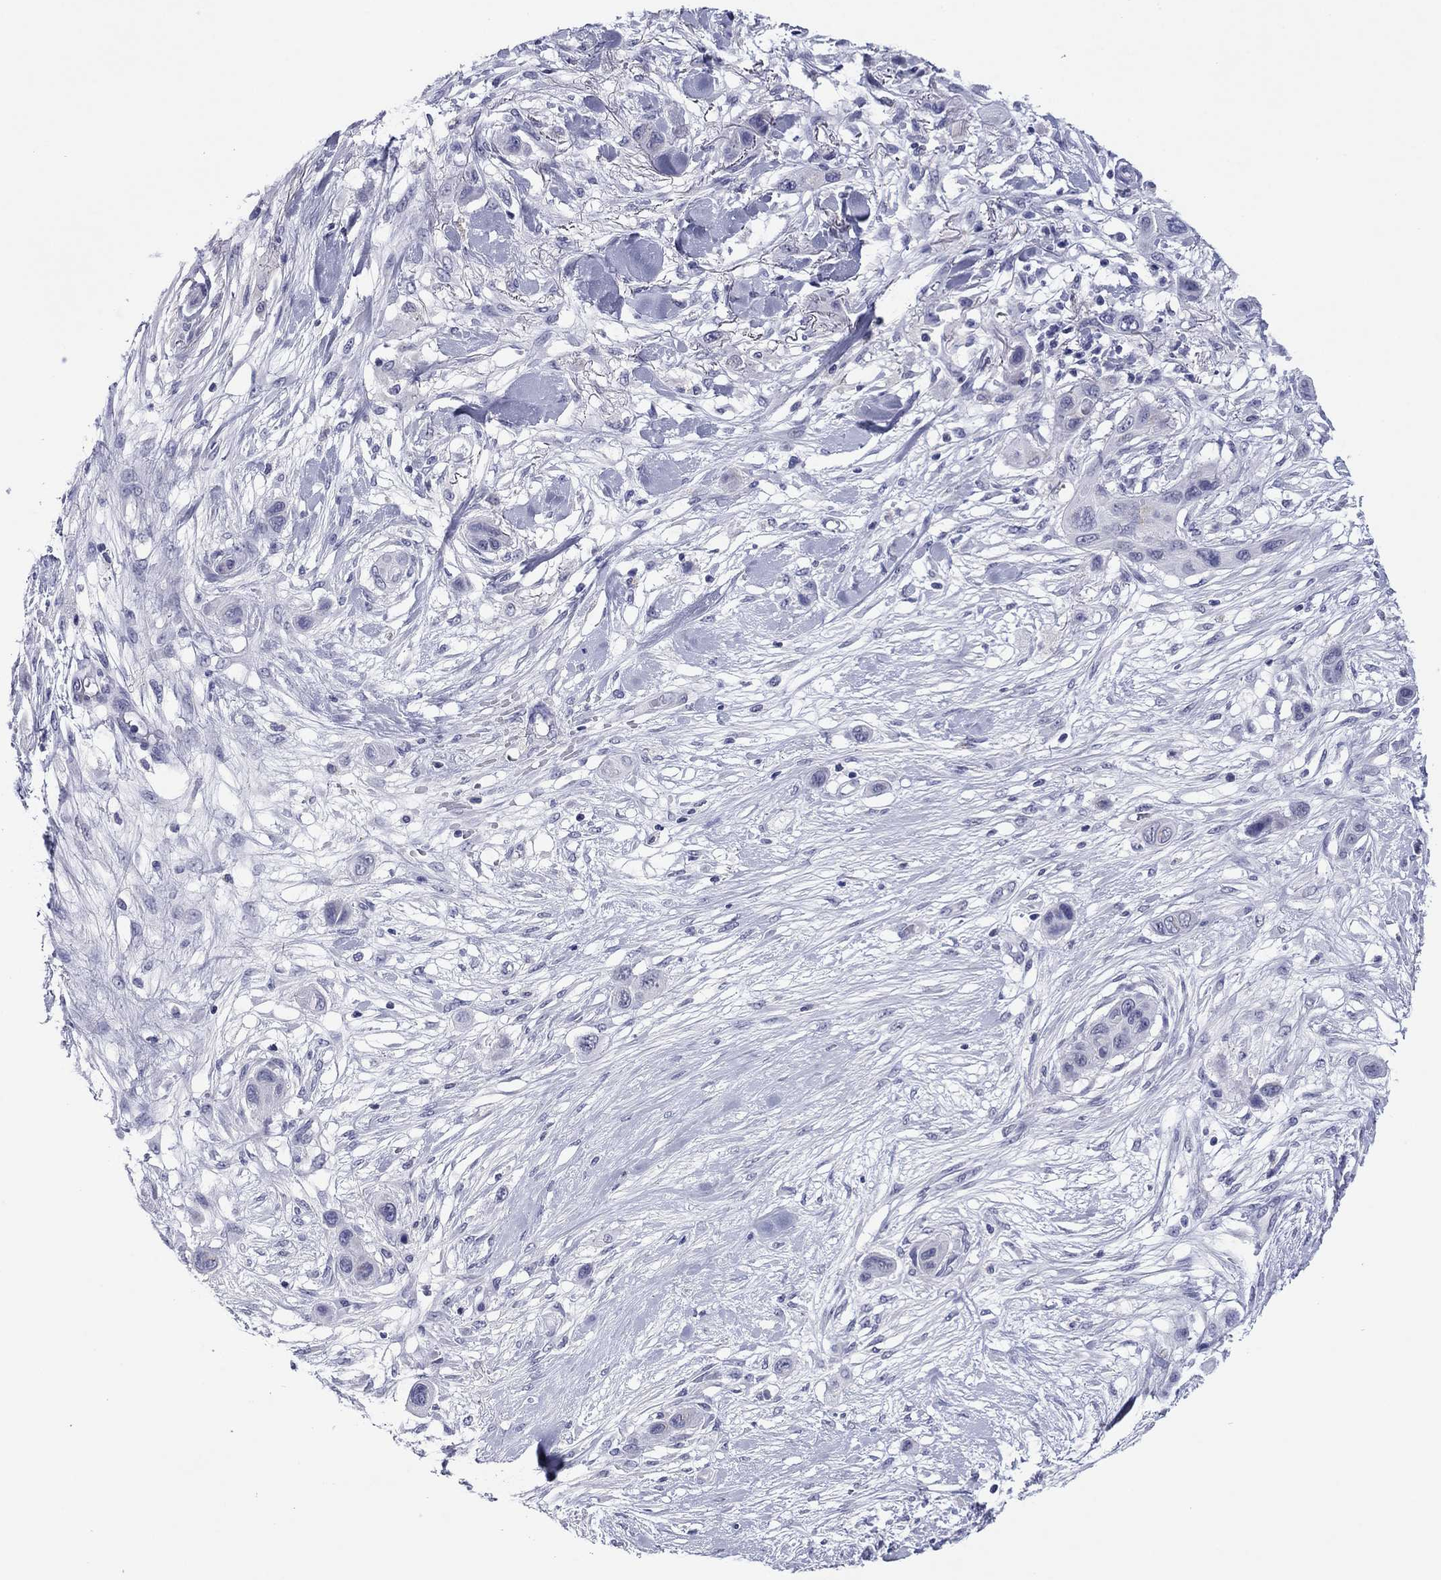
{"staining": {"intensity": "negative", "quantity": "none", "location": "none"}, "tissue": "skin cancer", "cell_type": "Tumor cells", "image_type": "cancer", "snomed": [{"axis": "morphology", "description": "Squamous cell carcinoma, NOS"}, {"axis": "topography", "description": "Skin"}], "caption": "This is an immunohistochemistry photomicrograph of human skin cancer. There is no expression in tumor cells.", "gene": "TCFL5", "patient": {"sex": "male", "age": 79}}